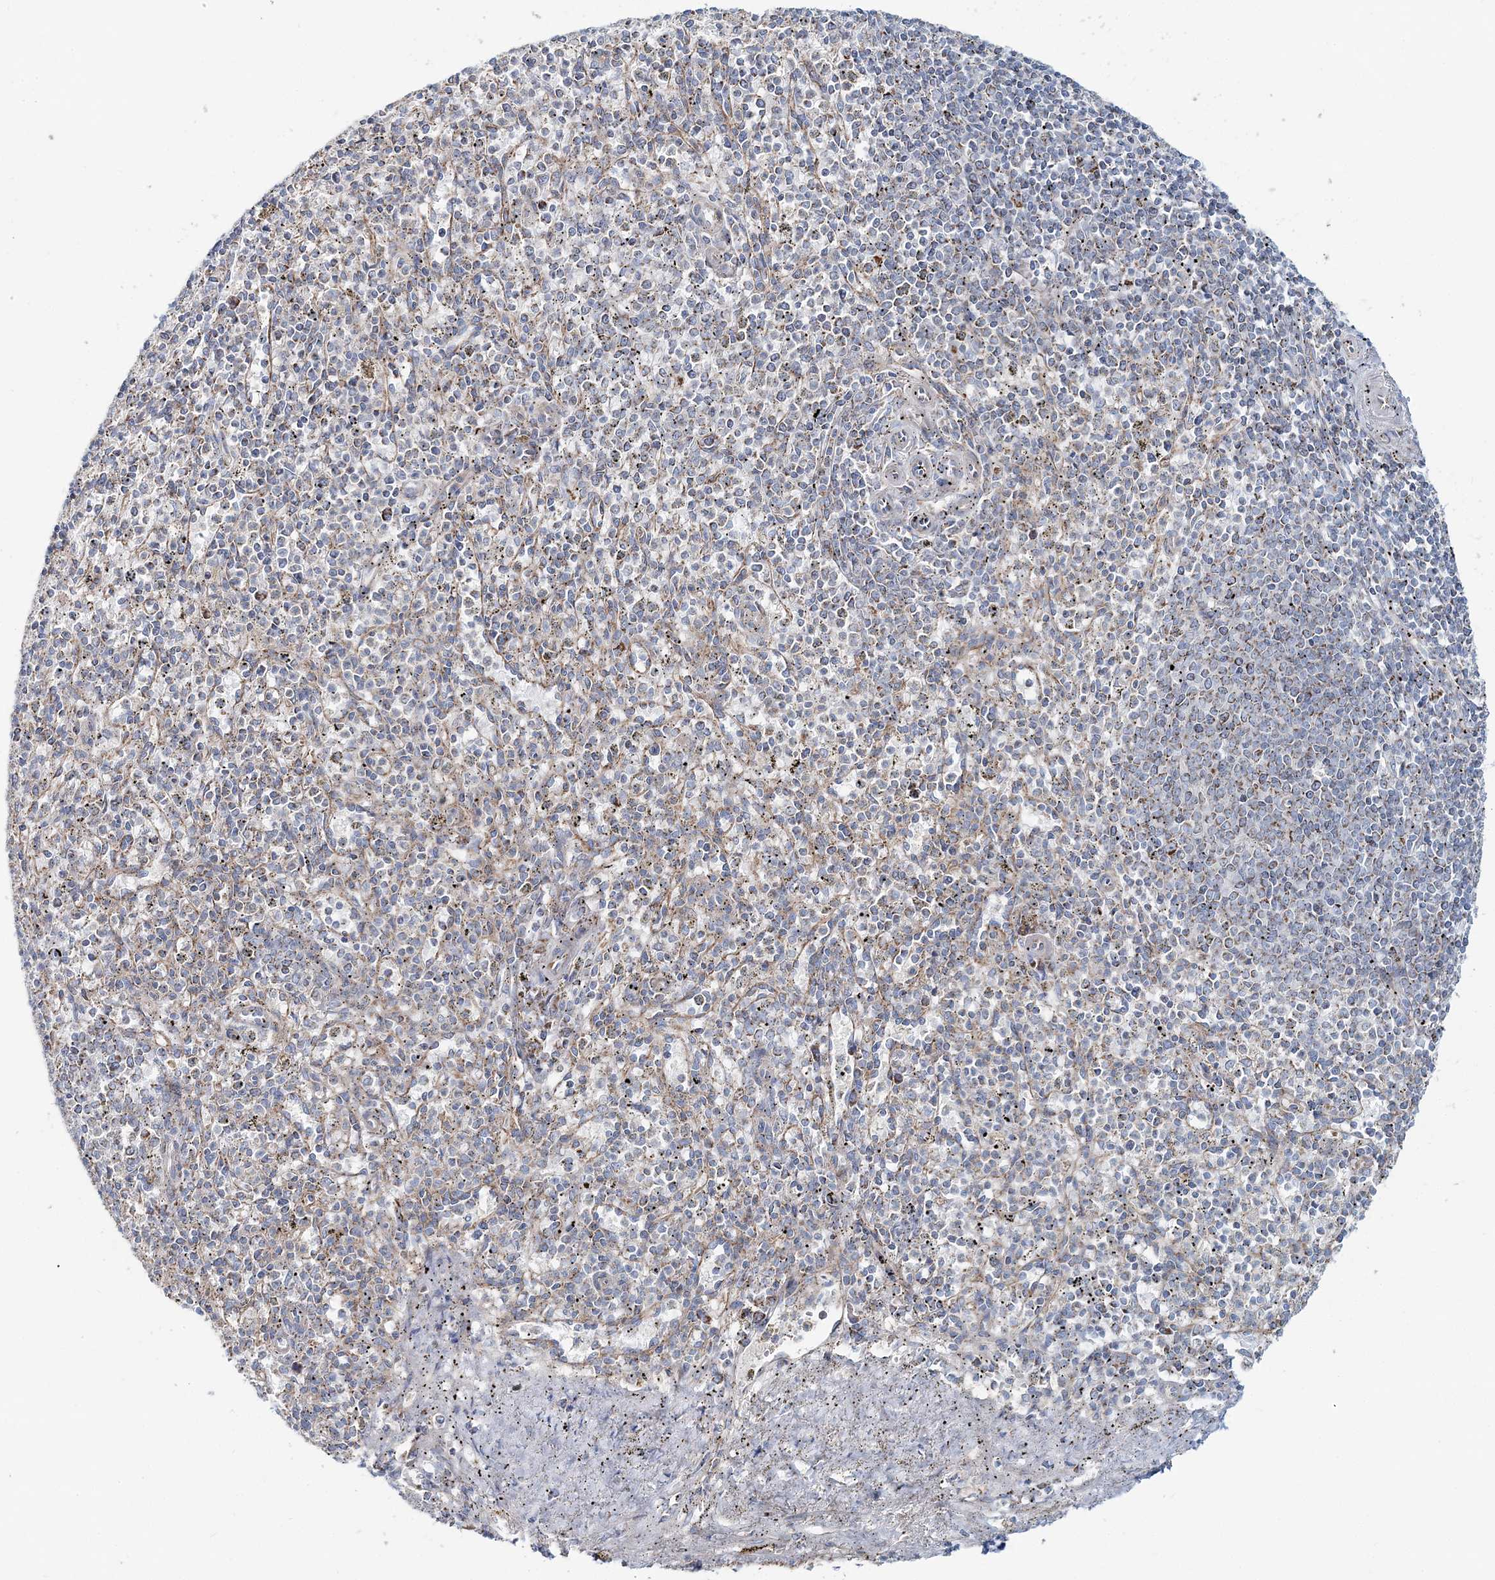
{"staining": {"intensity": "moderate", "quantity": "<25%", "location": "cytoplasmic/membranous"}, "tissue": "spleen", "cell_type": "Cells in red pulp", "image_type": "normal", "snomed": [{"axis": "morphology", "description": "Normal tissue, NOS"}, {"axis": "topography", "description": "Spleen"}], "caption": "Immunohistochemistry (IHC) of benign human spleen exhibits low levels of moderate cytoplasmic/membranous expression in approximately <25% of cells in red pulp.", "gene": "ARHGAP6", "patient": {"sex": "male", "age": 72}}